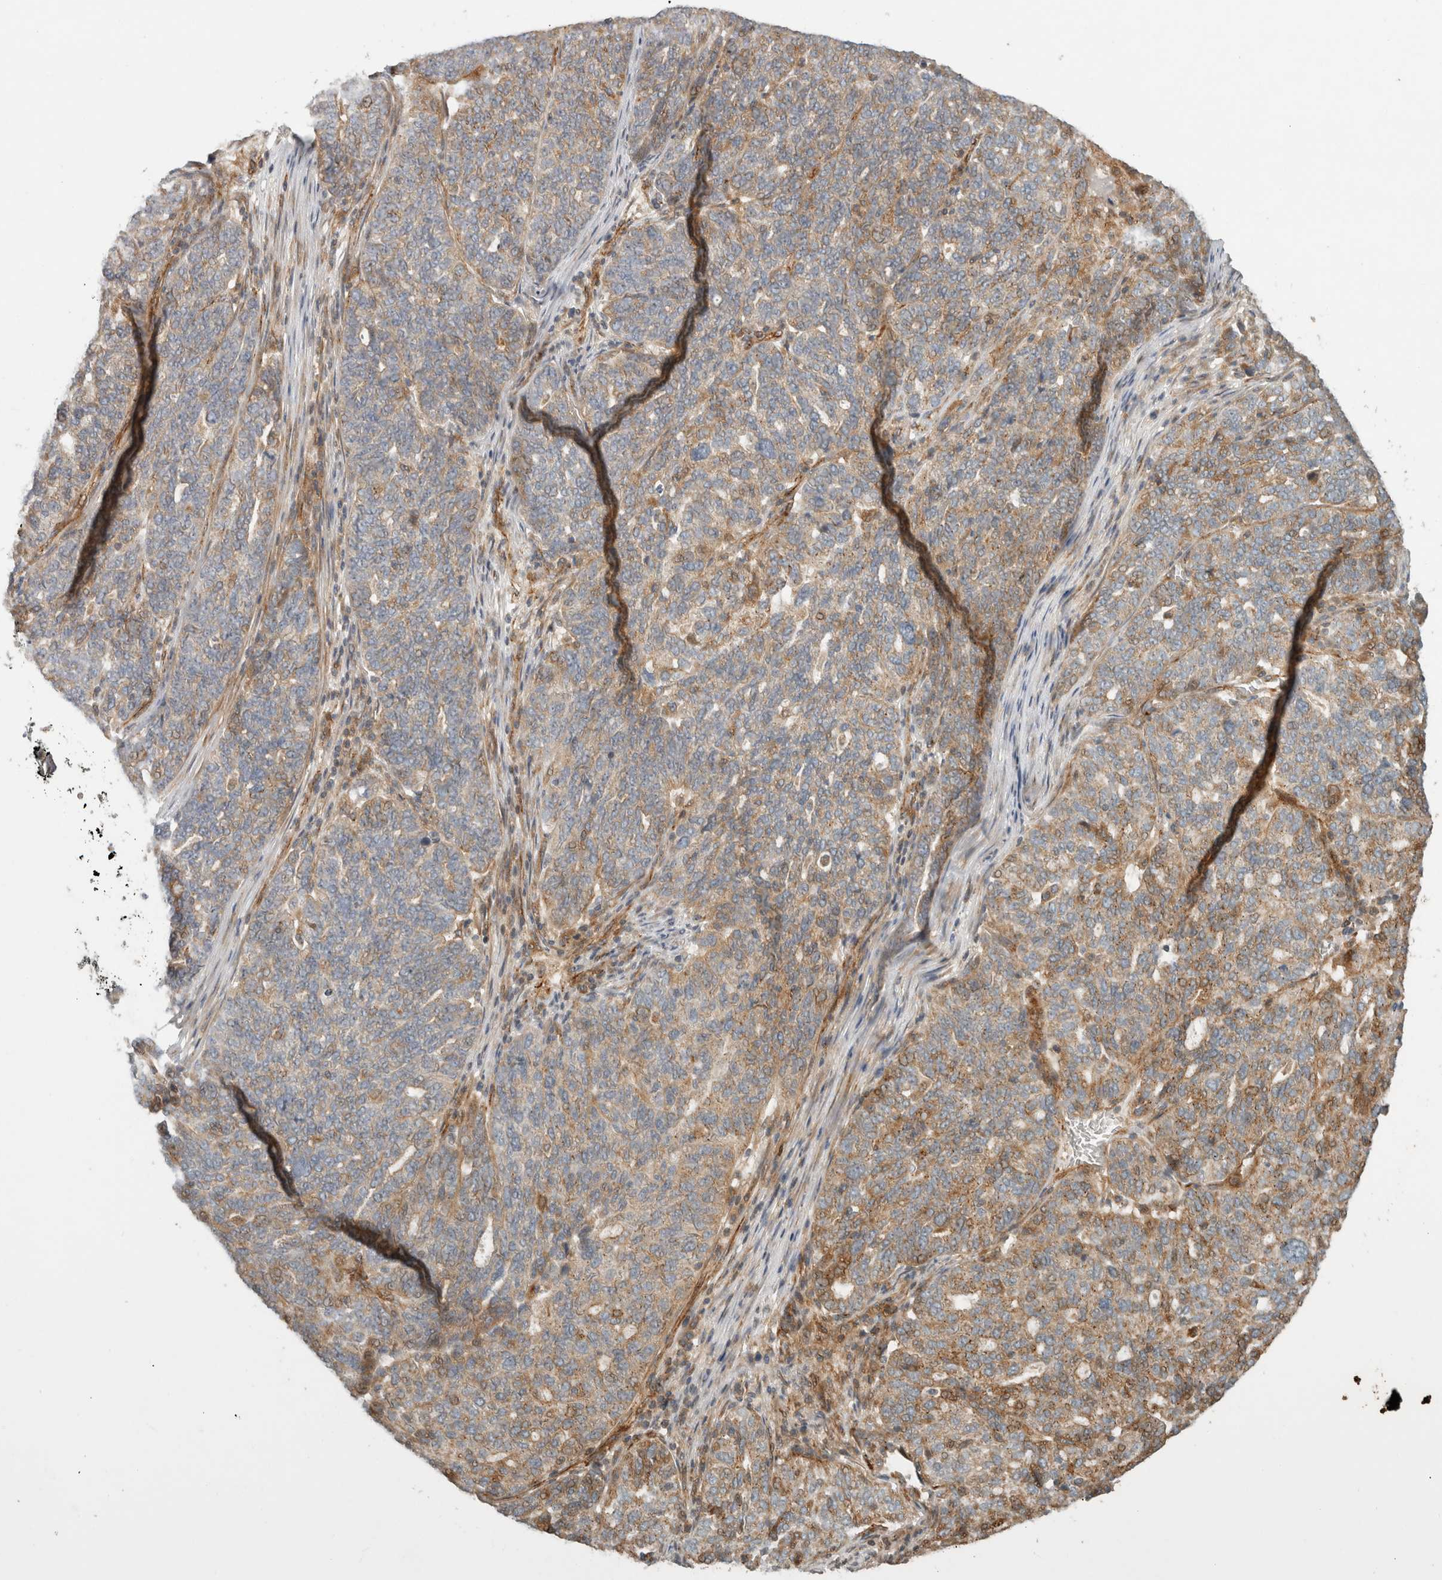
{"staining": {"intensity": "weak", "quantity": ">75%", "location": "cytoplasmic/membranous"}, "tissue": "ovarian cancer", "cell_type": "Tumor cells", "image_type": "cancer", "snomed": [{"axis": "morphology", "description": "Cystadenocarcinoma, serous, NOS"}, {"axis": "topography", "description": "Ovary"}], "caption": "Ovarian cancer (serous cystadenocarcinoma) was stained to show a protein in brown. There is low levels of weak cytoplasmic/membranous positivity in about >75% of tumor cells.", "gene": "SIPA1L2", "patient": {"sex": "female", "age": 59}}